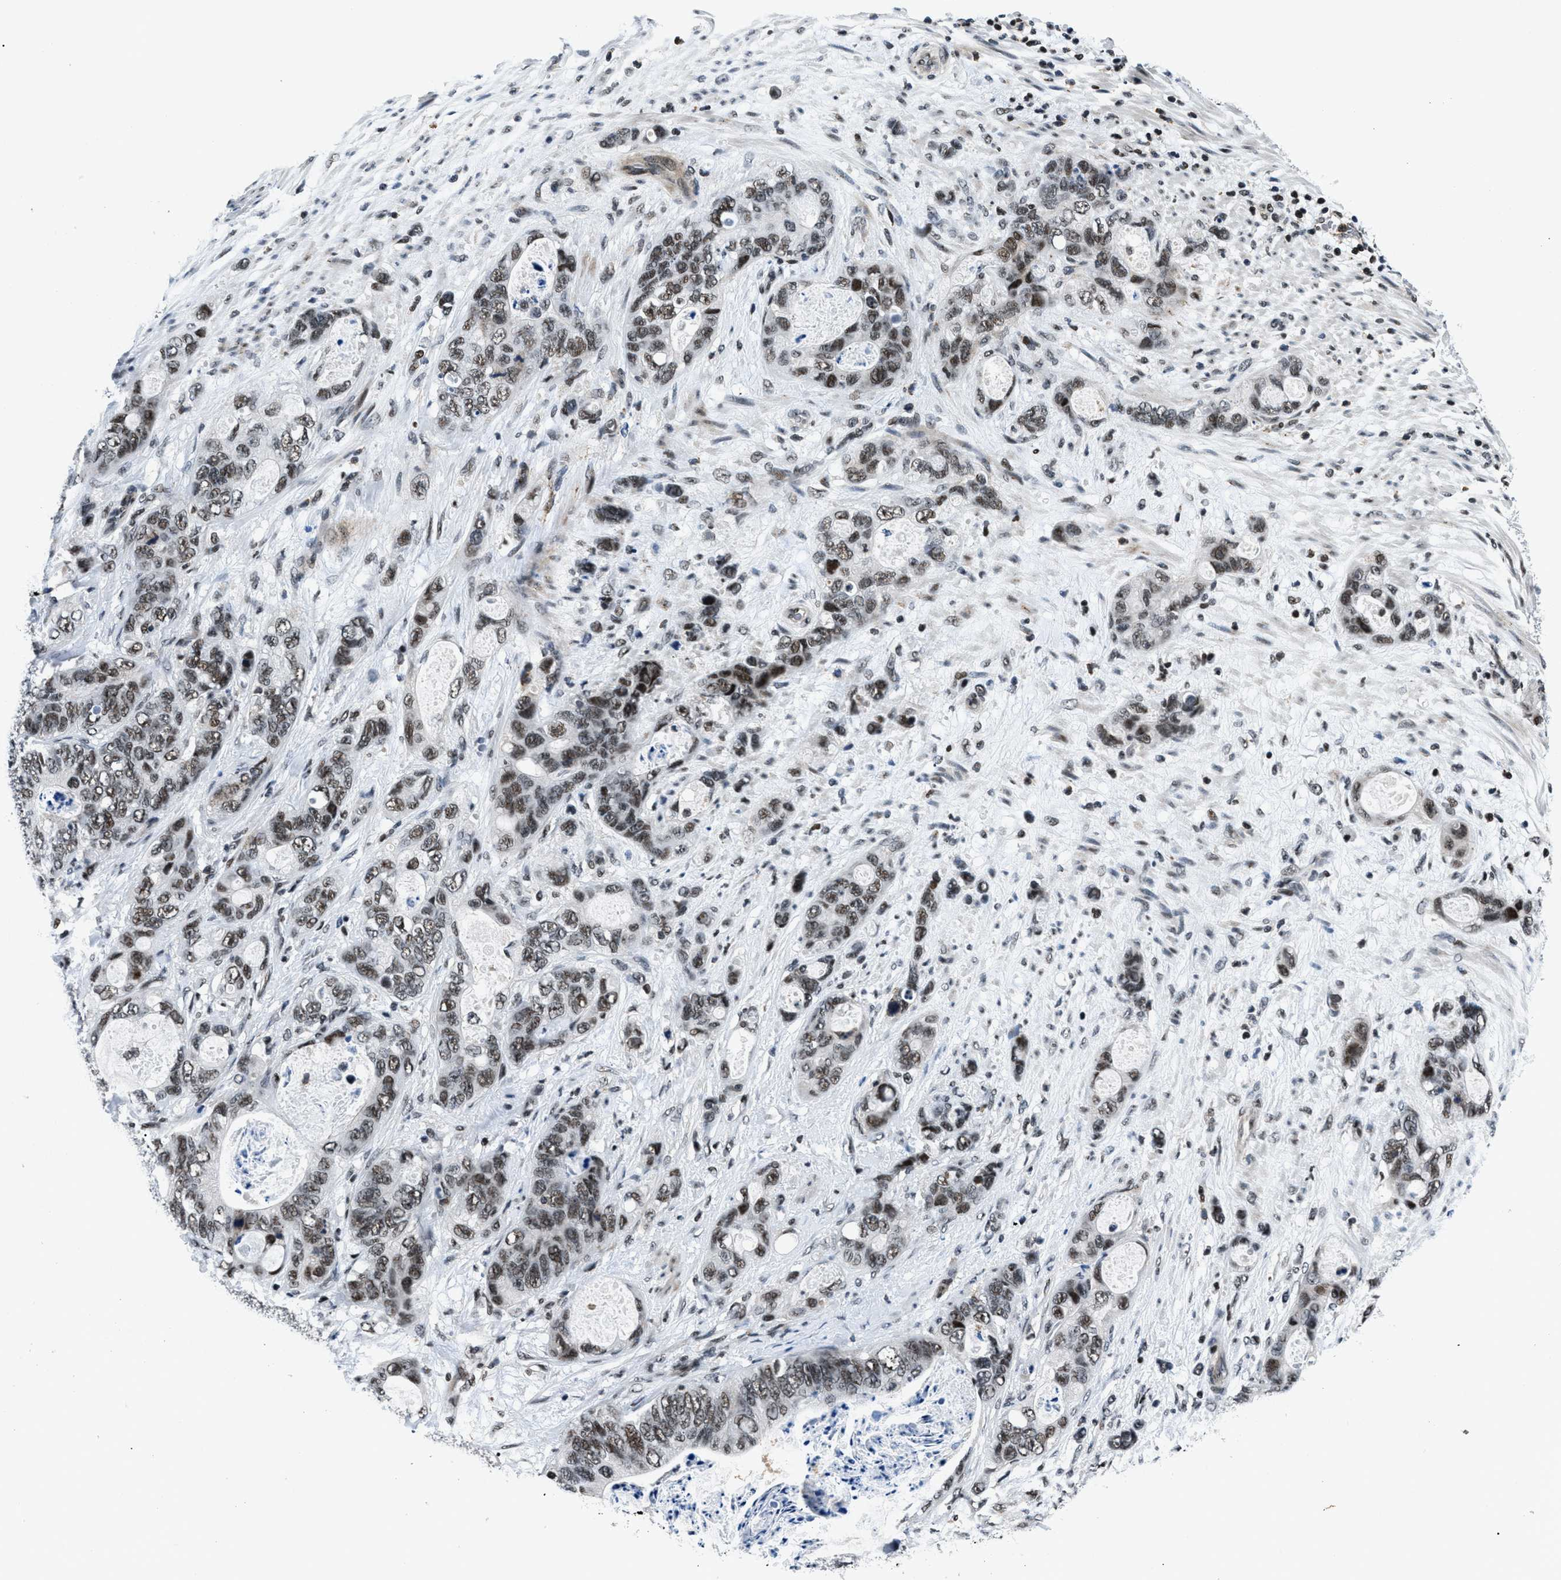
{"staining": {"intensity": "strong", "quantity": ">75%", "location": "nuclear"}, "tissue": "stomach cancer", "cell_type": "Tumor cells", "image_type": "cancer", "snomed": [{"axis": "morphology", "description": "Normal tissue, NOS"}, {"axis": "morphology", "description": "Adenocarcinoma, NOS"}, {"axis": "topography", "description": "Stomach"}], "caption": "An IHC image of neoplastic tissue is shown. Protein staining in brown highlights strong nuclear positivity in stomach cancer (adenocarcinoma) within tumor cells. The staining is performed using DAB brown chromogen to label protein expression. The nuclei are counter-stained blue using hematoxylin.", "gene": "SMARCB1", "patient": {"sex": "female", "age": 89}}